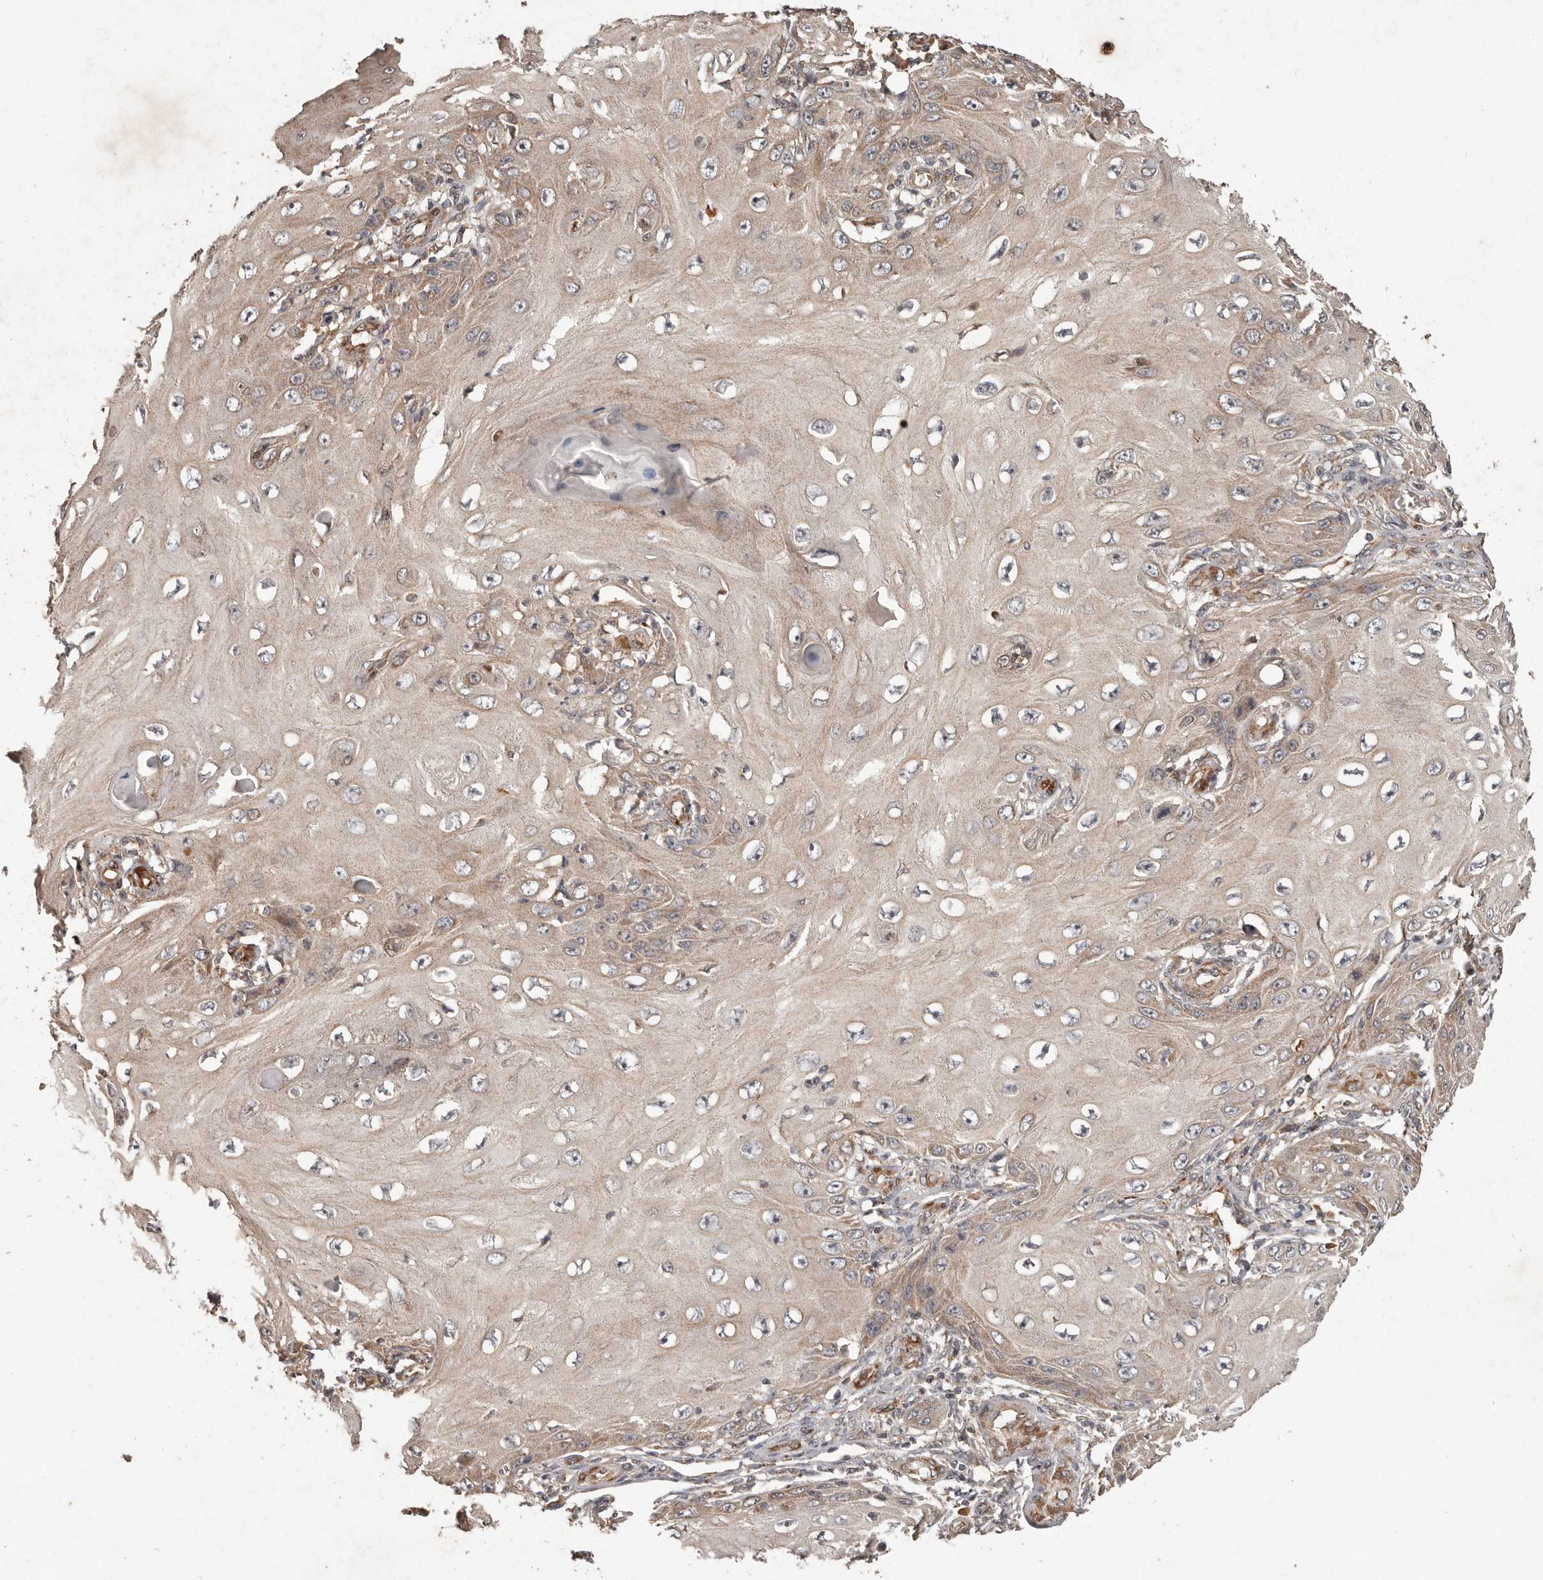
{"staining": {"intensity": "moderate", "quantity": "<25%", "location": "cytoplasmic/membranous"}, "tissue": "skin cancer", "cell_type": "Tumor cells", "image_type": "cancer", "snomed": [{"axis": "morphology", "description": "Squamous cell carcinoma, NOS"}, {"axis": "topography", "description": "Skin"}], "caption": "Protein expression analysis of human skin squamous cell carcinoma reveals moderate cytoplasmic/membranous staining in about <25% of tumor cells.", "gene": "PLOD2", "patient": {"sex": "female", "age": 73}}